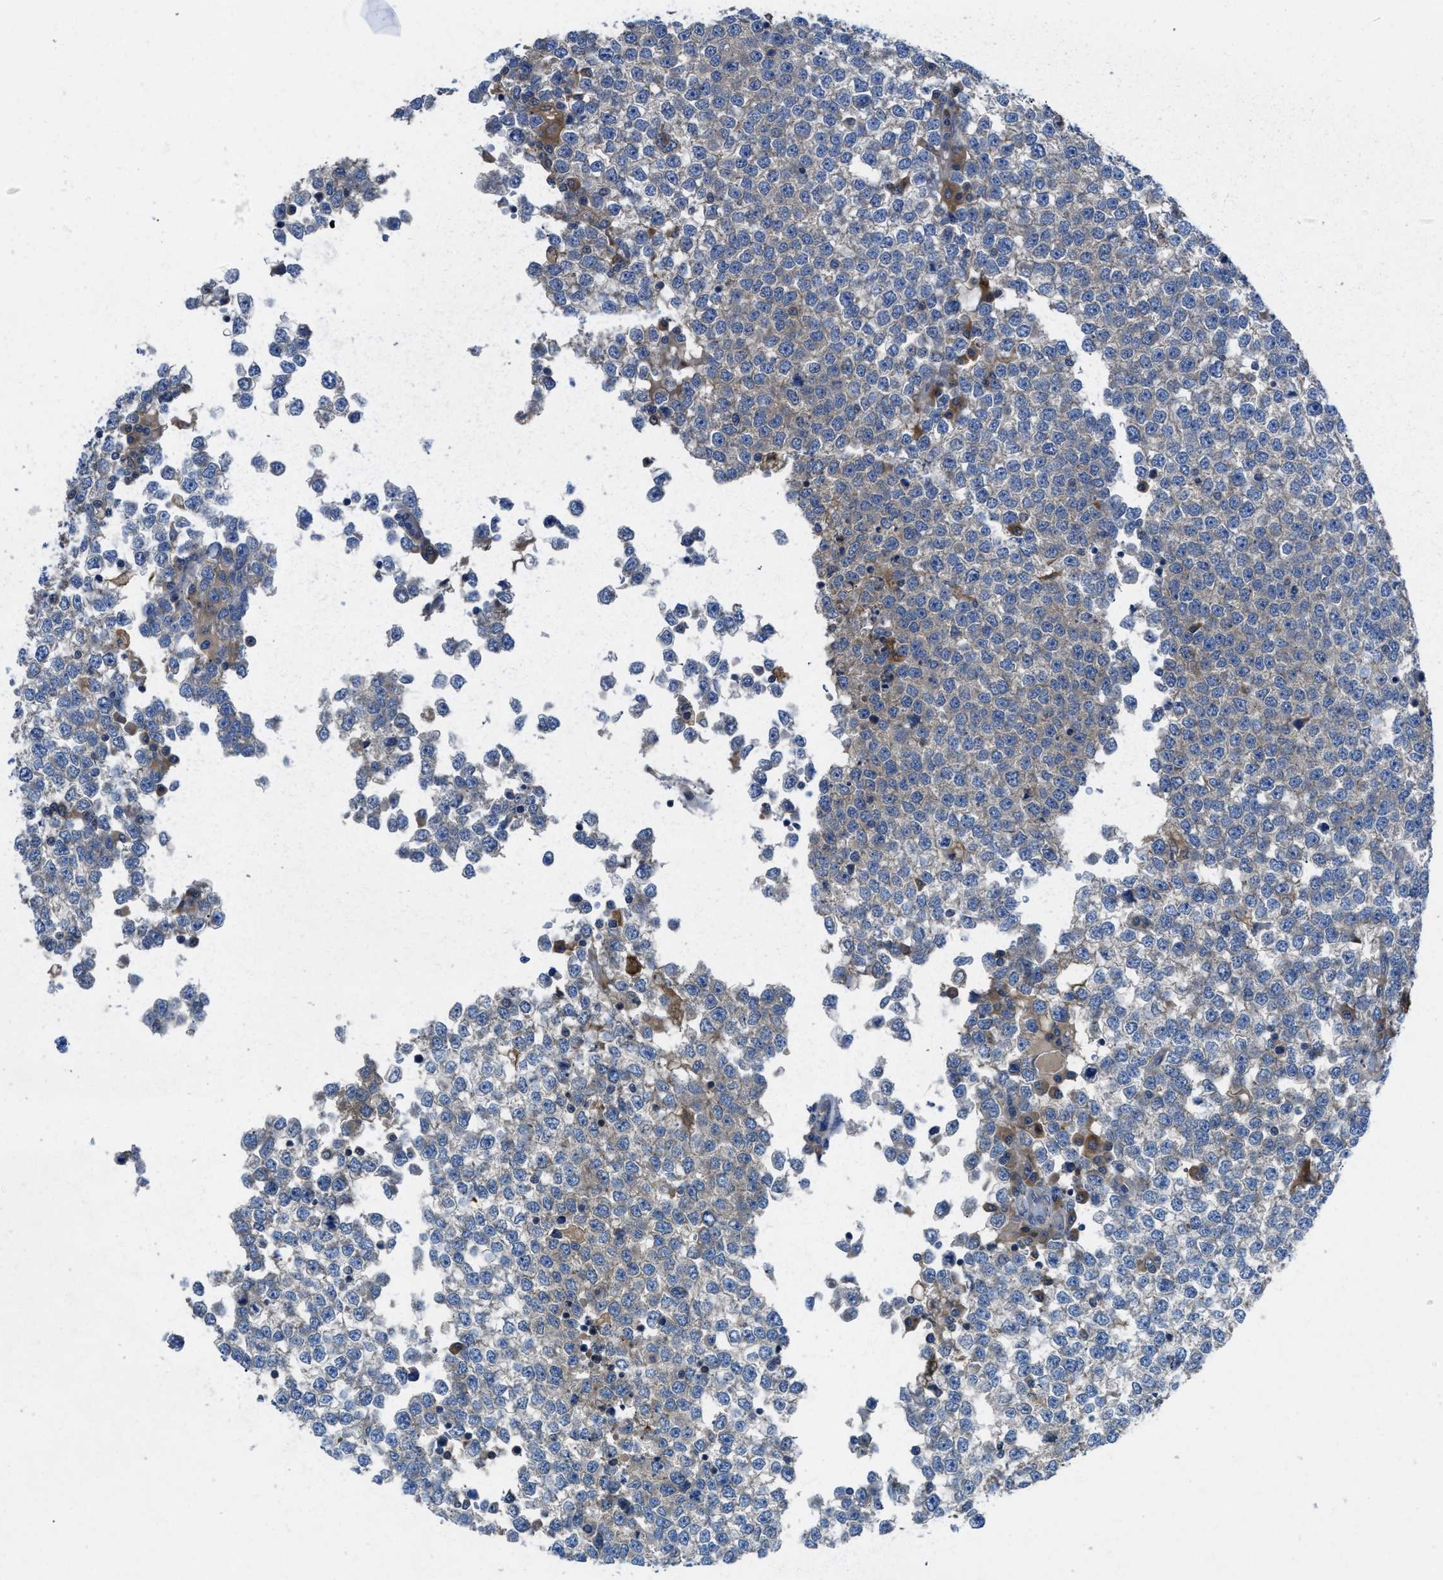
{"staining": {"intensity": "weak", "quantity": "<25%", "location": "cytoplasmic/membranous"}, "tissue": "testis cancer", "cell_type": "Tumor cells", "image_type": "cancer", "snomed": [{"axis": "morphology", "description": "Seminoma, NOS"}, {"axis": "topography", "description": "Testis"}], "caption": "Protein analysis of testis cancer reveals no significant staining in tumor cells. (Immunohistochemistry (ihc), brightfield microscopy, high magnification).", "gene": "MAP3K20", "patient": {"sex": "male", "age": 65}}